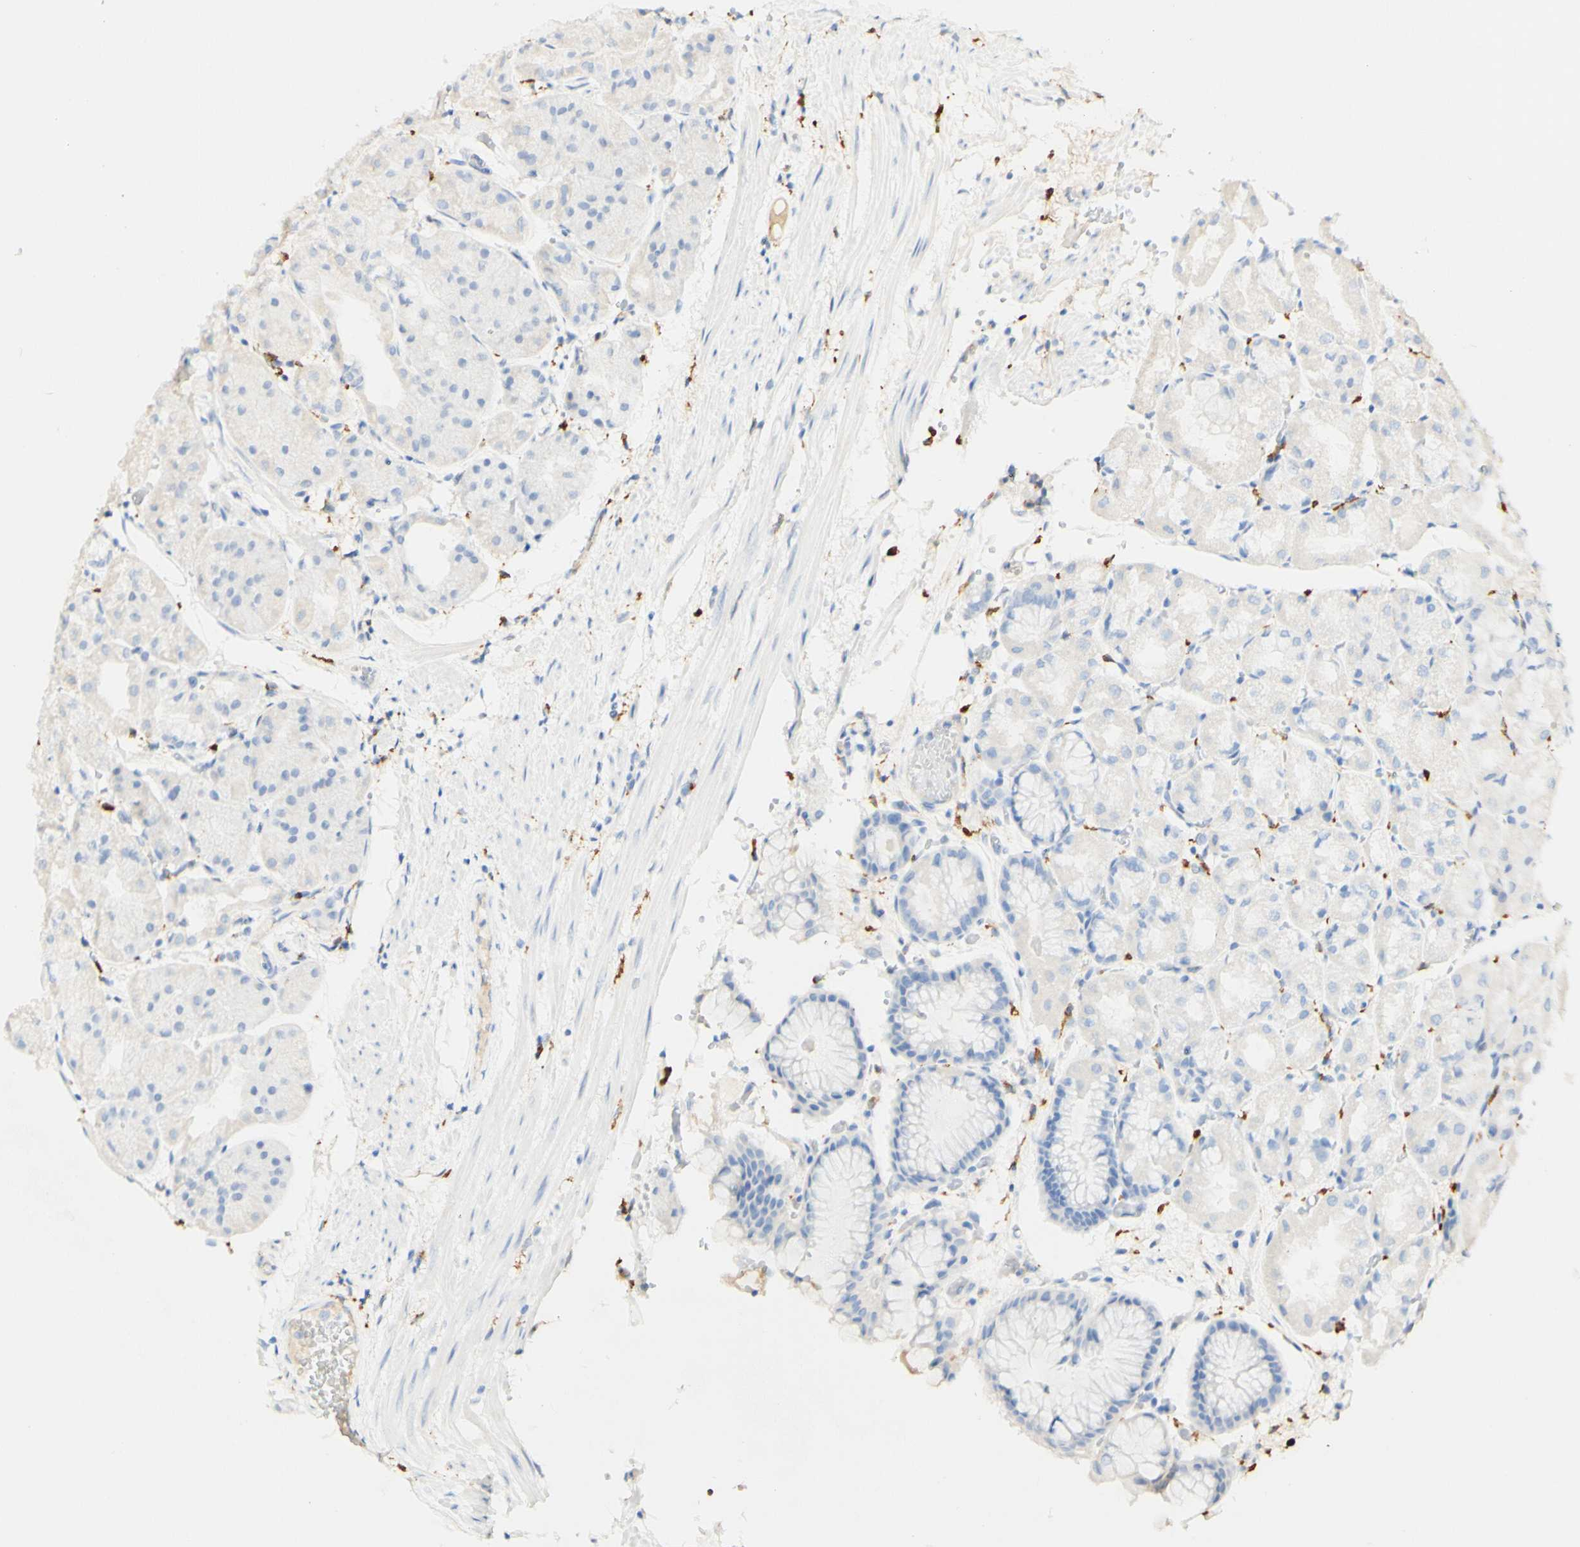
{"staining": {"intensity": "moderate", "quantity": "25%-75%", "location": "cytoplasmic/membranous"}, "tissue": "stomach", "cell_type": "Glandular cells", "image_type": "normal", "snomed": [{"axis": "morphology", "description": "Normal tissue, NOS"}, {"axis": "topography", "description": "Stomach, upper"}], "caption": "Stomach stained with immunohistochemistry displays moderate cytoplasmic/membranous expression in about 25%-75% of glandular cells. Using DAB (brown) and hematoxylin (blue) stains, captured at high magnification using brightfield microscopy.", "gene": "FCGRT", "patient": {"sex": "male", "age": 72}}